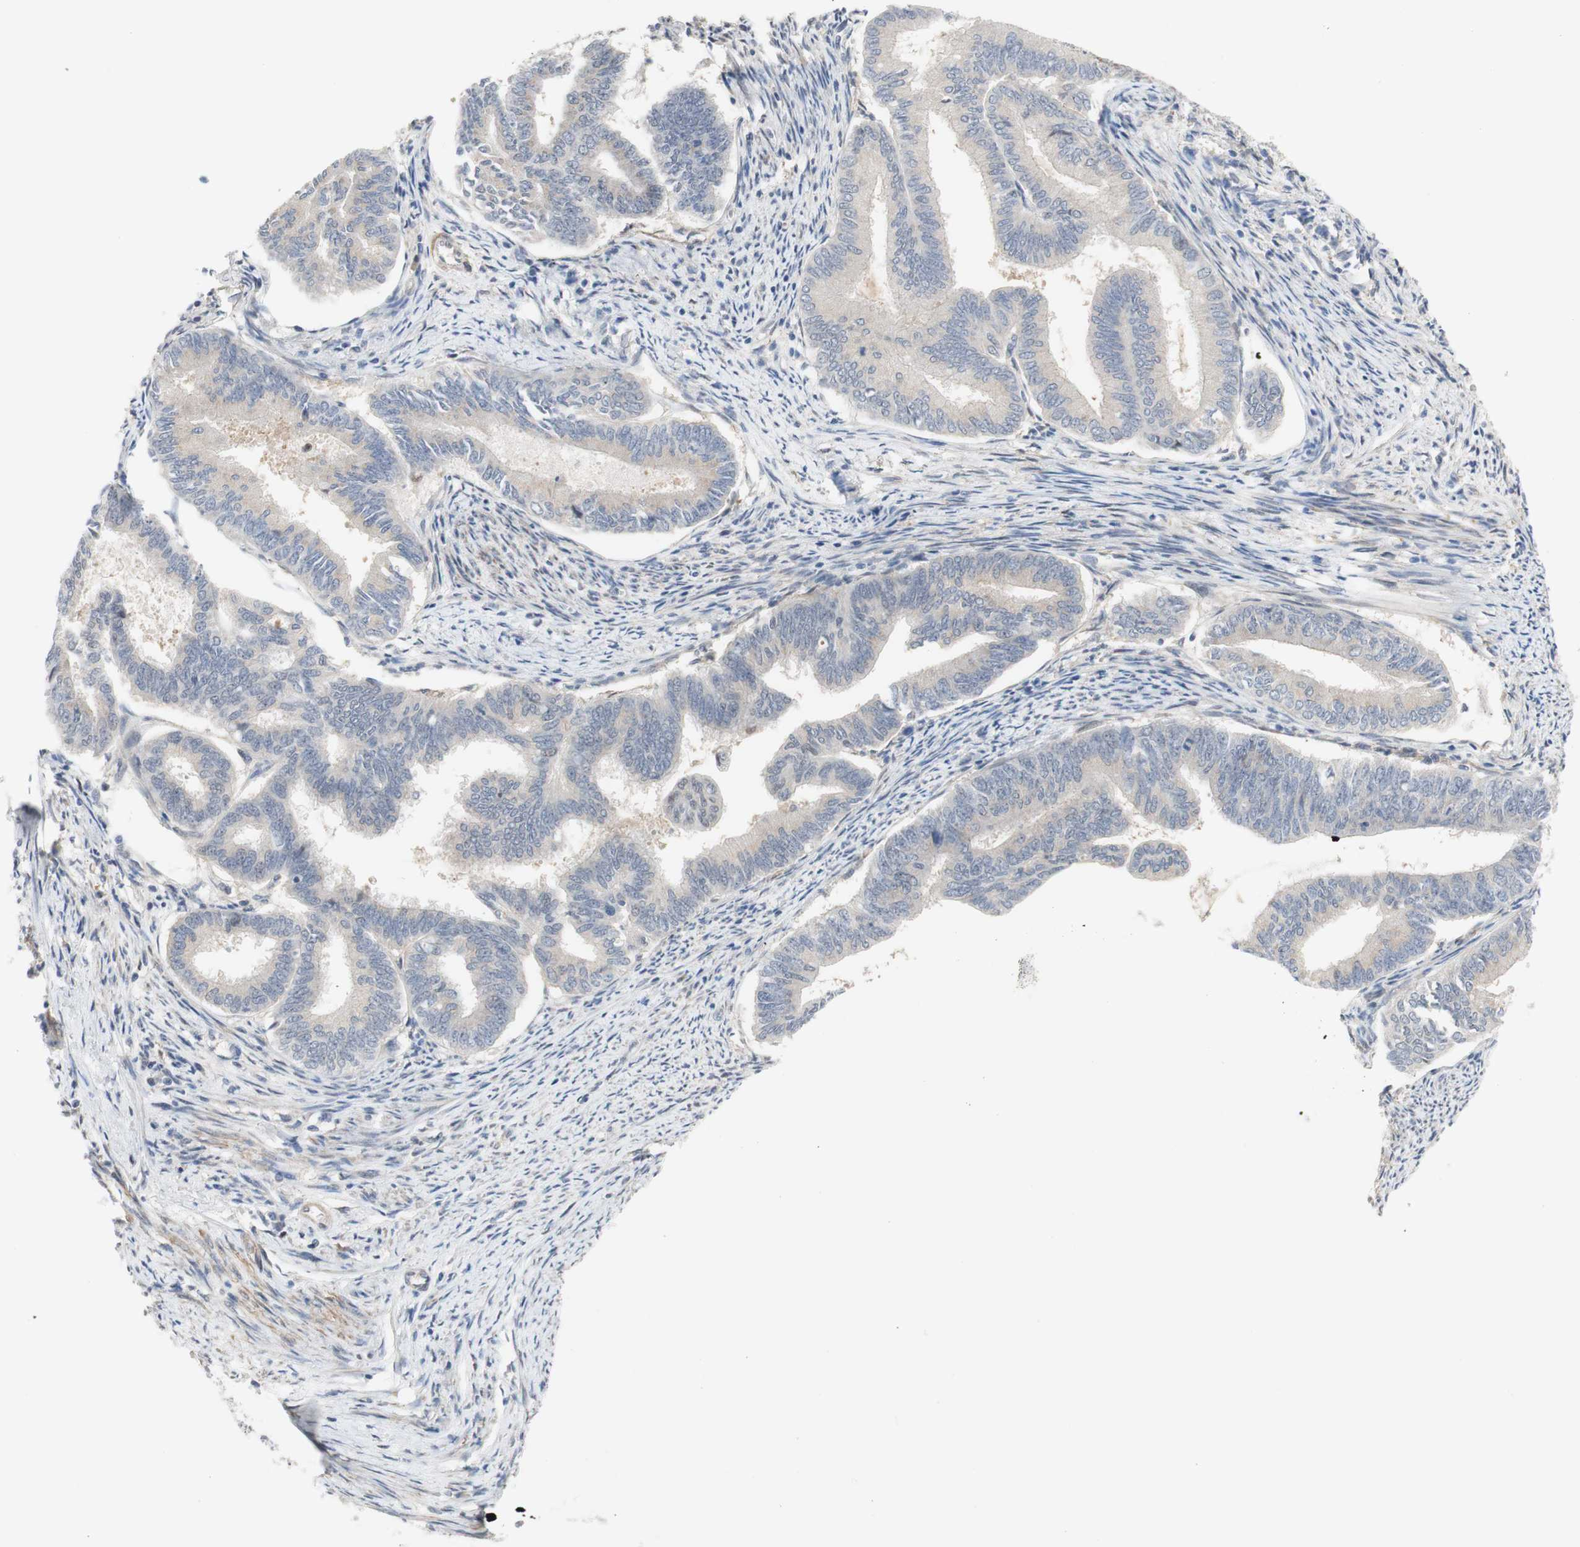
{"staining": {"intensity": "negative", "quantity": "none", "location": "none"}, "tissue": "endometrial cancer", "cell_type": "Tumor cells", "image_type": "cancer", "snomed": [{"axis": "morphology", "description": "Adenocarcinoma, NOS"}, {"axis": "topography", "description": "Endometrium"}], "caption": "Immunohistochemical staining of adenocarcinoma (endometrial) demonstrates no significant positivity in tumor cells.", "gene": "RFNG", "patient": {"sex": "female", "age": 86}}